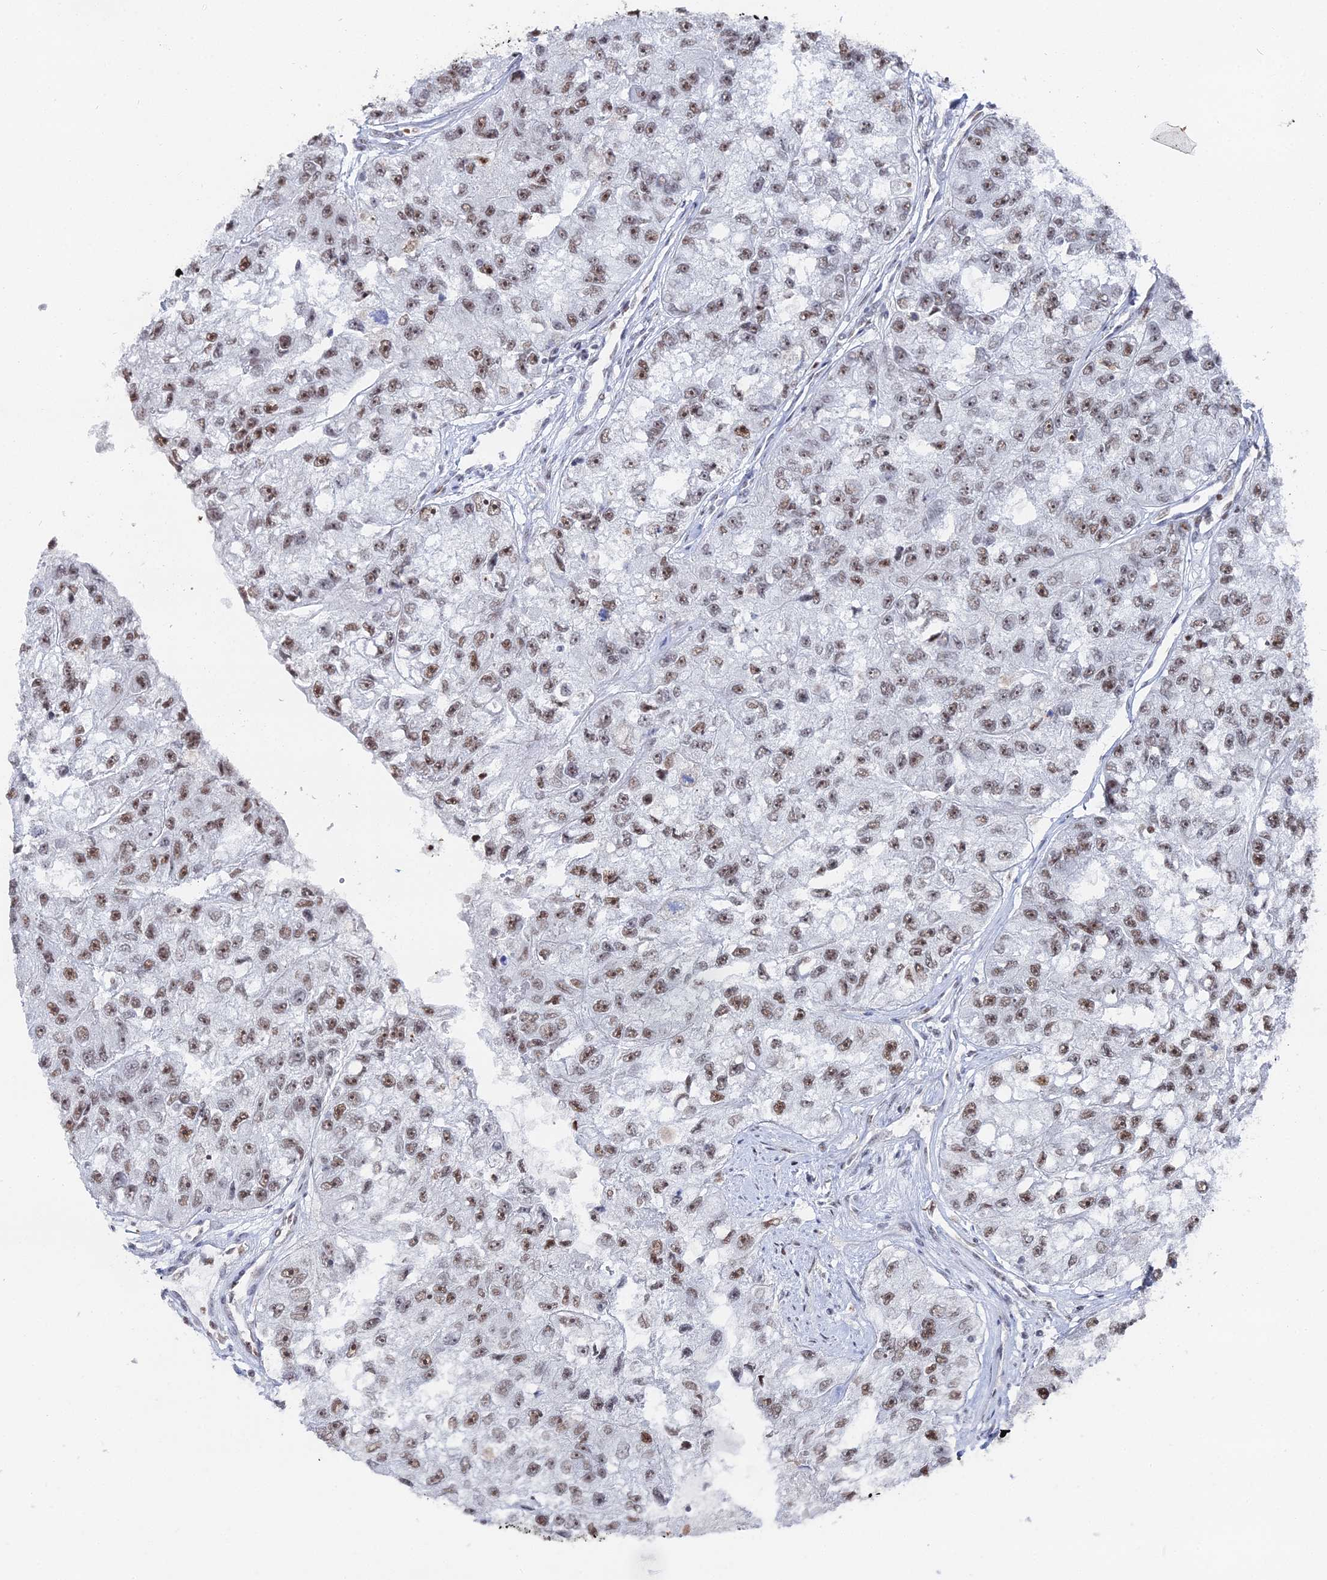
{"staining": {"intensity": "moderate", "quantity": ">75%", "location": "nuclear"}, "tissue": "renal cancer", "cell_type": "Tumor cells", "image_type": "cancer", "snomed": [{"axis": "morphology", "description": "Adenocarcinoma, NOS"}, {"axis": "topography", "description": "Kidney"}], "caption": "A high-resolution photomicrograph shows immunohistochemistry staining of renal adenocarcinoma, which displays moderate nuclear staining in about >75% of tumor cells.", "gene": "GSC2", "patient": {"sex": "male", "age": 63}}